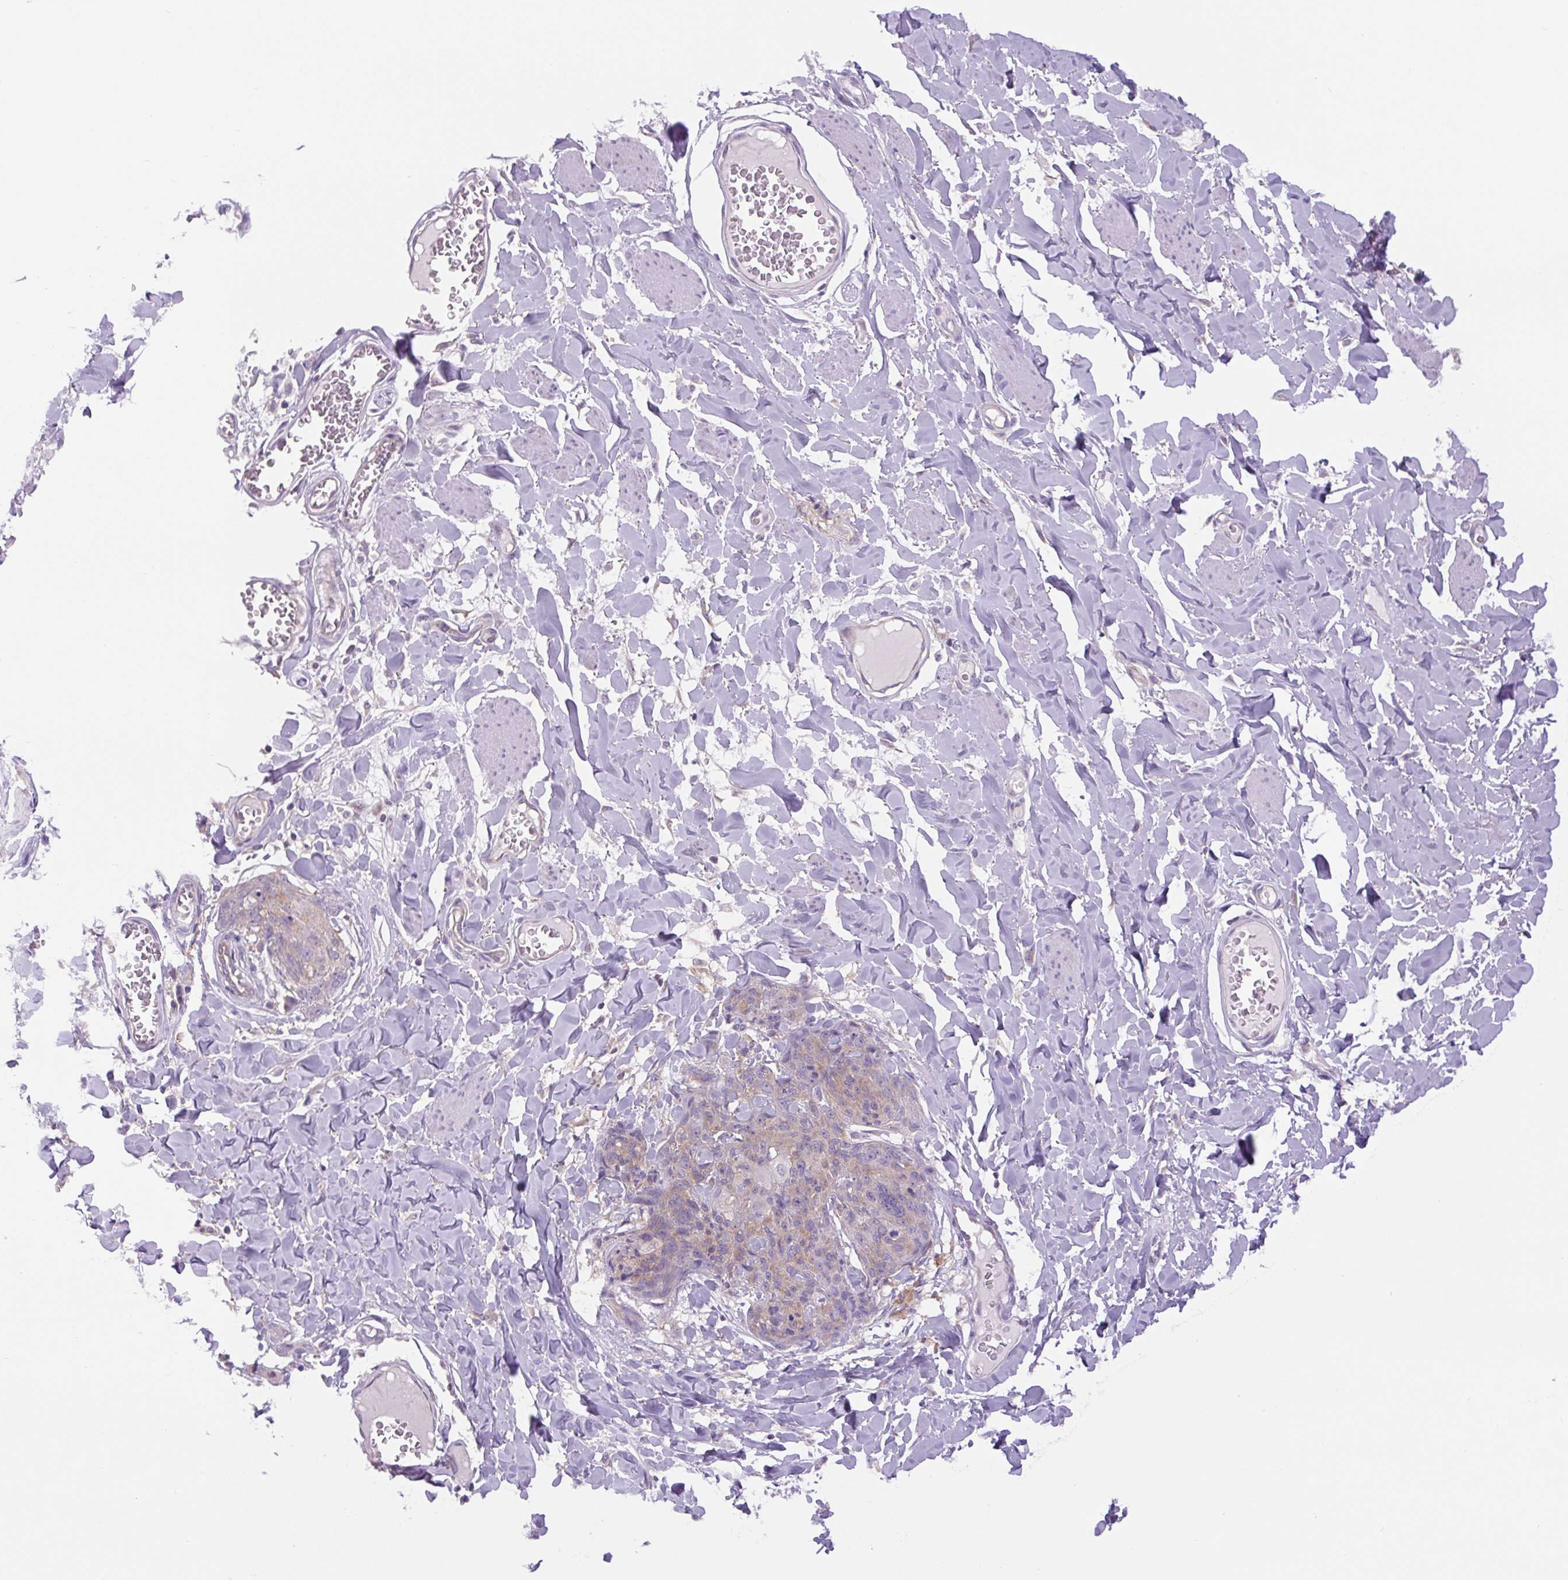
{"staining": {"intensity": "weak", "quantity": "25%-75%", "location": "cytoplasmic/membranous"}, "tissue": "skin cancer", "cell_type": "Tumor cells", "image_type": "cancer", "snomed": [{"axis": "morphology", "description": "Squamous cell carcinoma, NOS"}, {"axis": "topography", "description": "Skin"}, {"axis": "topography", "description": "Vulva"}], "caption": "Protein staining displays weak cytoplasmic/membranous positivity in about 25%-75% of tumor cells in skin cancer (squamous cell carcinoma).", "gene": "MINK1", "patient": {"sex": "female", "age": 85}}